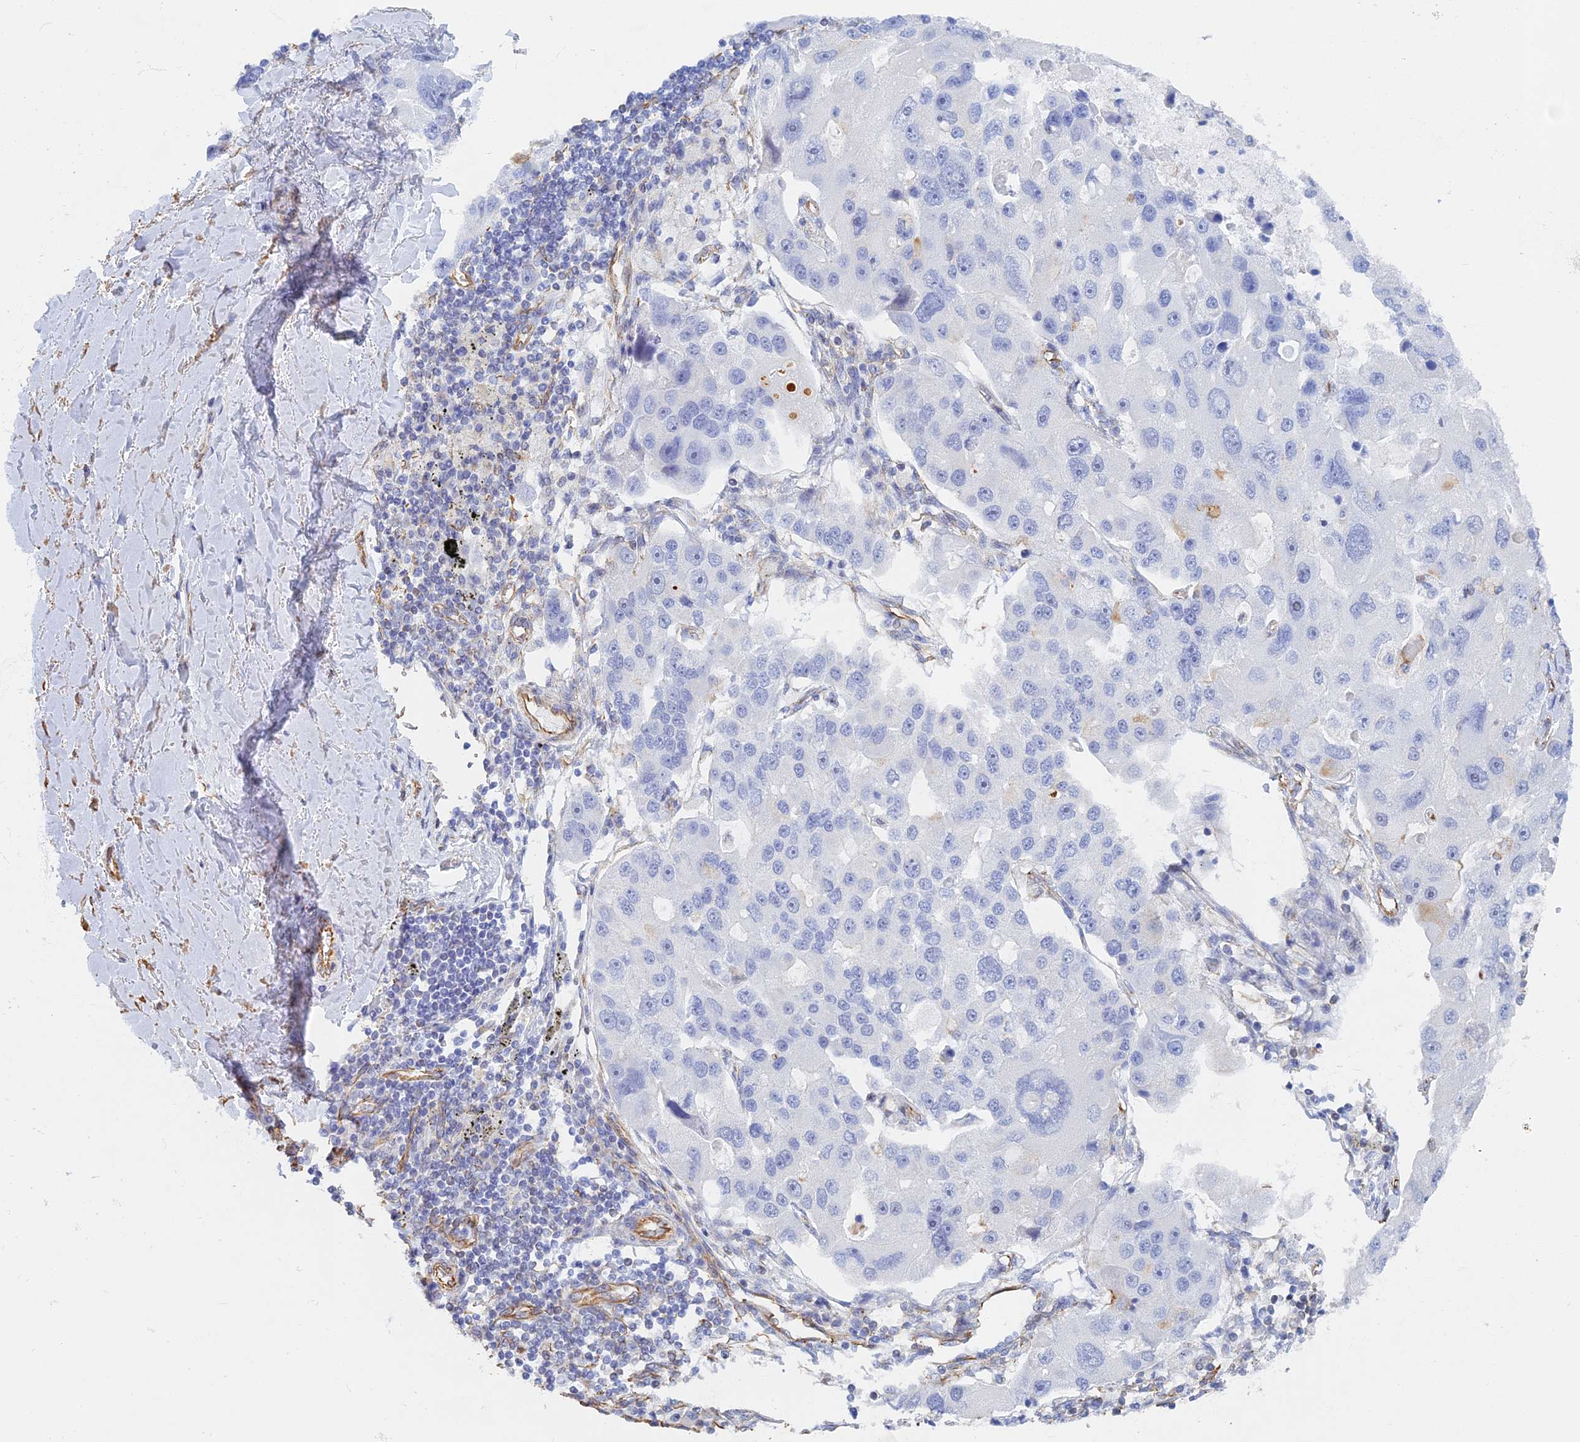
{"staining": {"intensity": "negative", "quantity": "none", "location": "none"}, "tissue": "lung cancer", "cell_type": "Tumor cells", "image_type": "cancer", "snomed": [{"axis": "morphology", "description": "Adenocarcinoma, NOS"}, {"axis": "topography", "description": "Lung"}], "caption": "This is a image of IHC staining of adenocarcinoma (lung), which shows no staining in tumor cells.", "gene": "RMC1", "patient": {"sex": "female", "age": 54}}